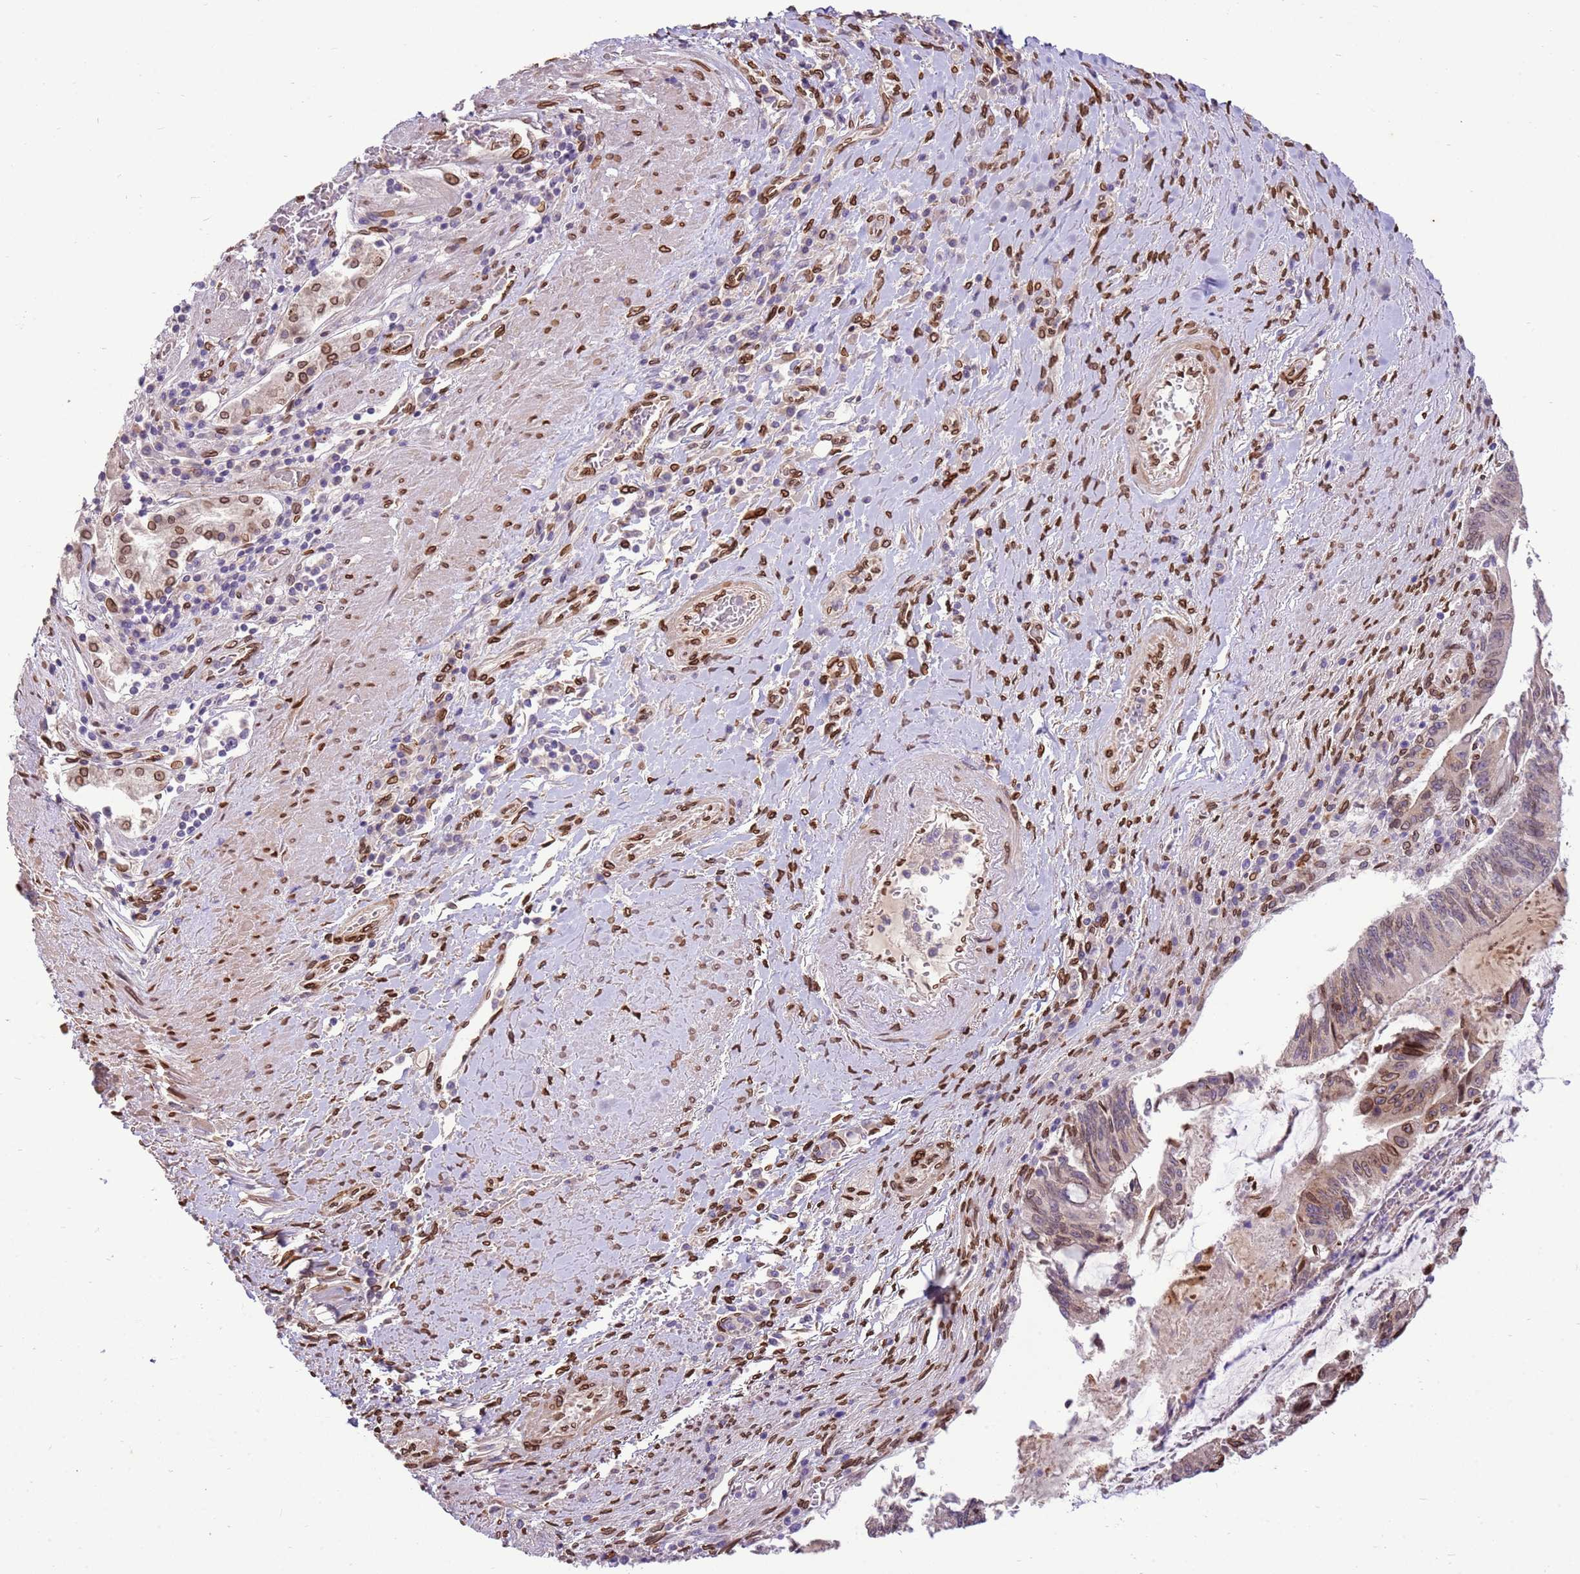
{"staining": {"intensity": "moderate", "quantity": "25%-75%", "location": "cytoplasmic/membranous,nuclear"}, "tissue": "pancreatic cancer", "cell_type": "Tumor cells", "image_type": "cancer", "snomed": [{"axis": "morphology", "description": "Adenocarcinoma, NOS"}, {"axis": "topography", "description": "Pancreas"}], "caption": "Adenocarcinoma (pancreatic) was stained to show a protein in brown. There is medium levels of moderate cytoplasmic/membranous and nuclear expression in approximately 25%-75% of tumor cells.", "gene": "TMEM47", "patient": {"sex": "female", "age": 50}}